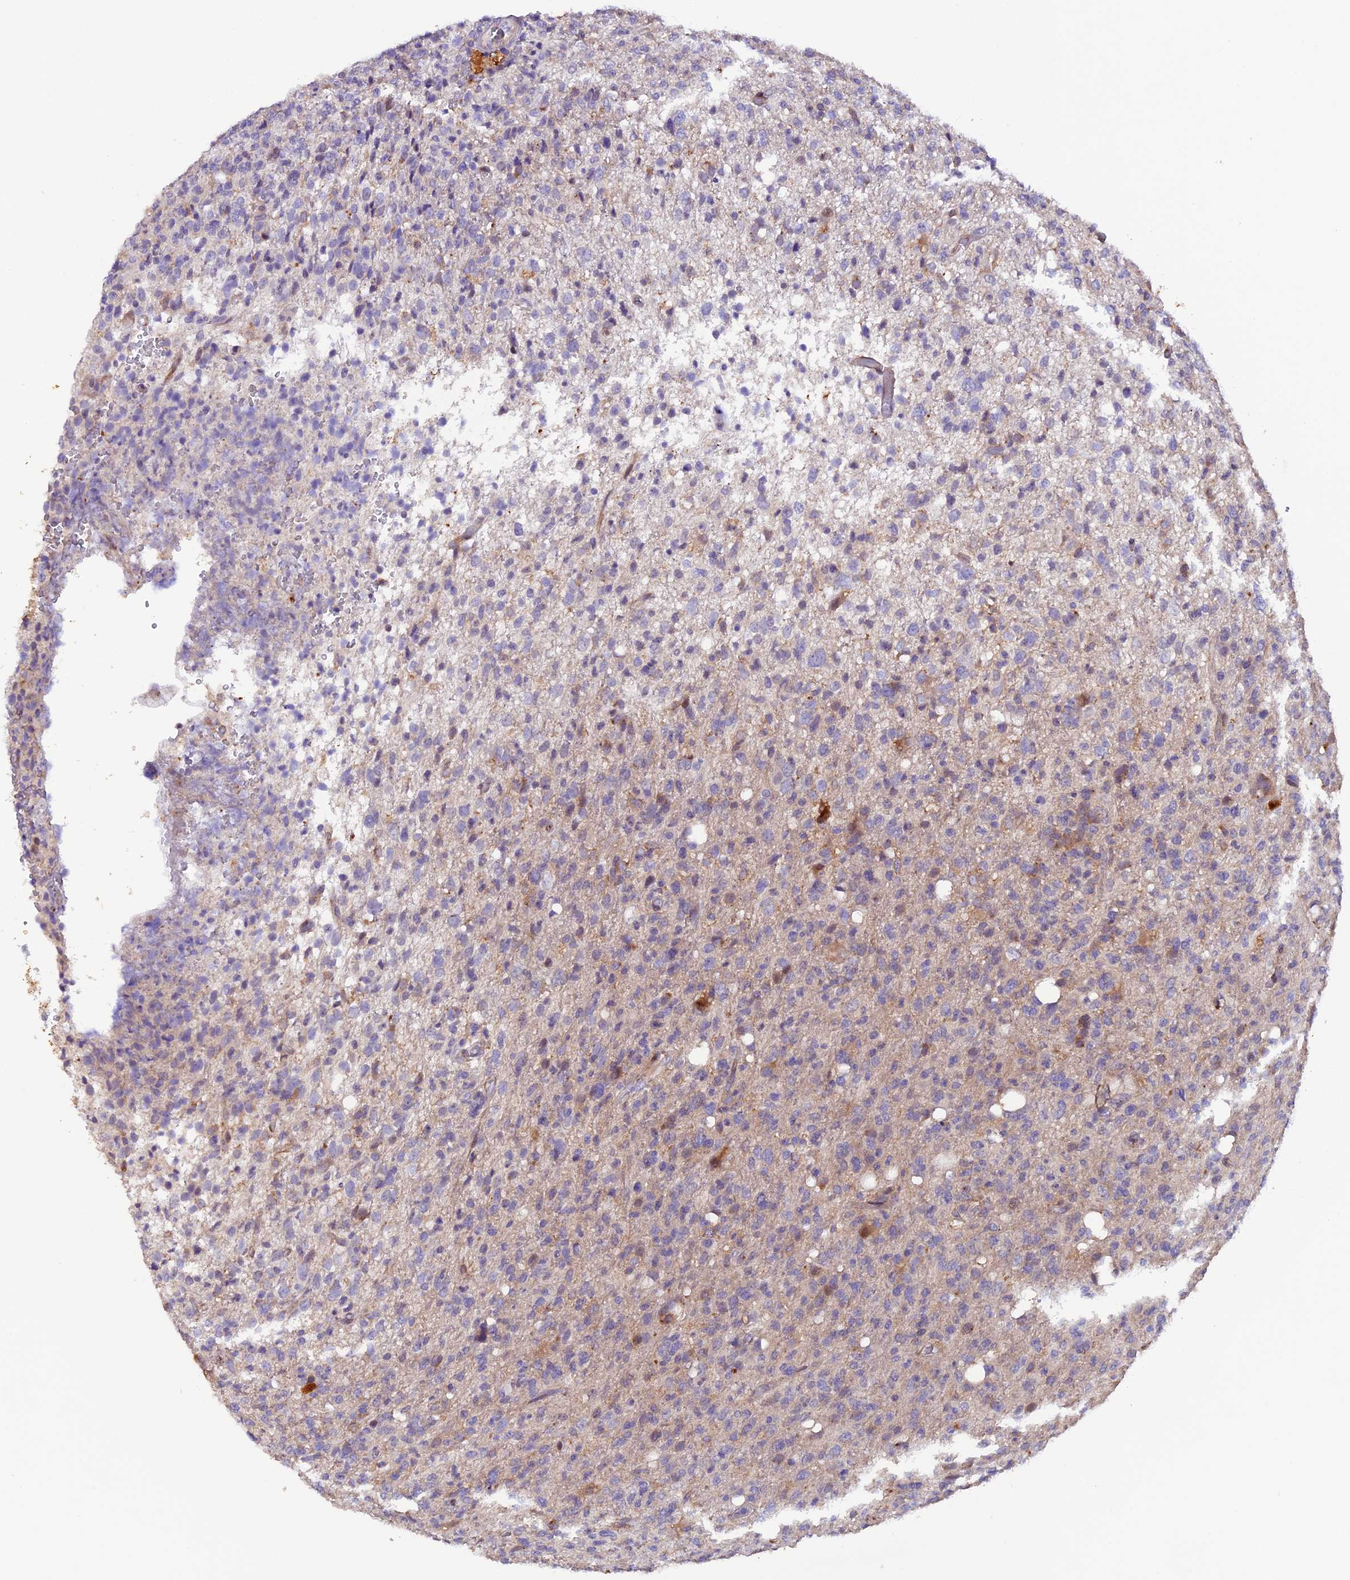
{"staining": {"intensity": "negative", "quantity": "none", "location": "none"}, "tissue": "glioma", "cell_type": "Tumor cells", "image_type": "cancer", "snomed": [{"axis": "morphology", "description": "Glioma, malignant, High grade"}, {"axis": "topography", "description": "Brain"}], "caption": "Tumor cells show no significant protein positivity in glioma. (DAB IHC, high magnification).", "gene": "NCK2", "patient": {"sex": "female", "age": 57}}